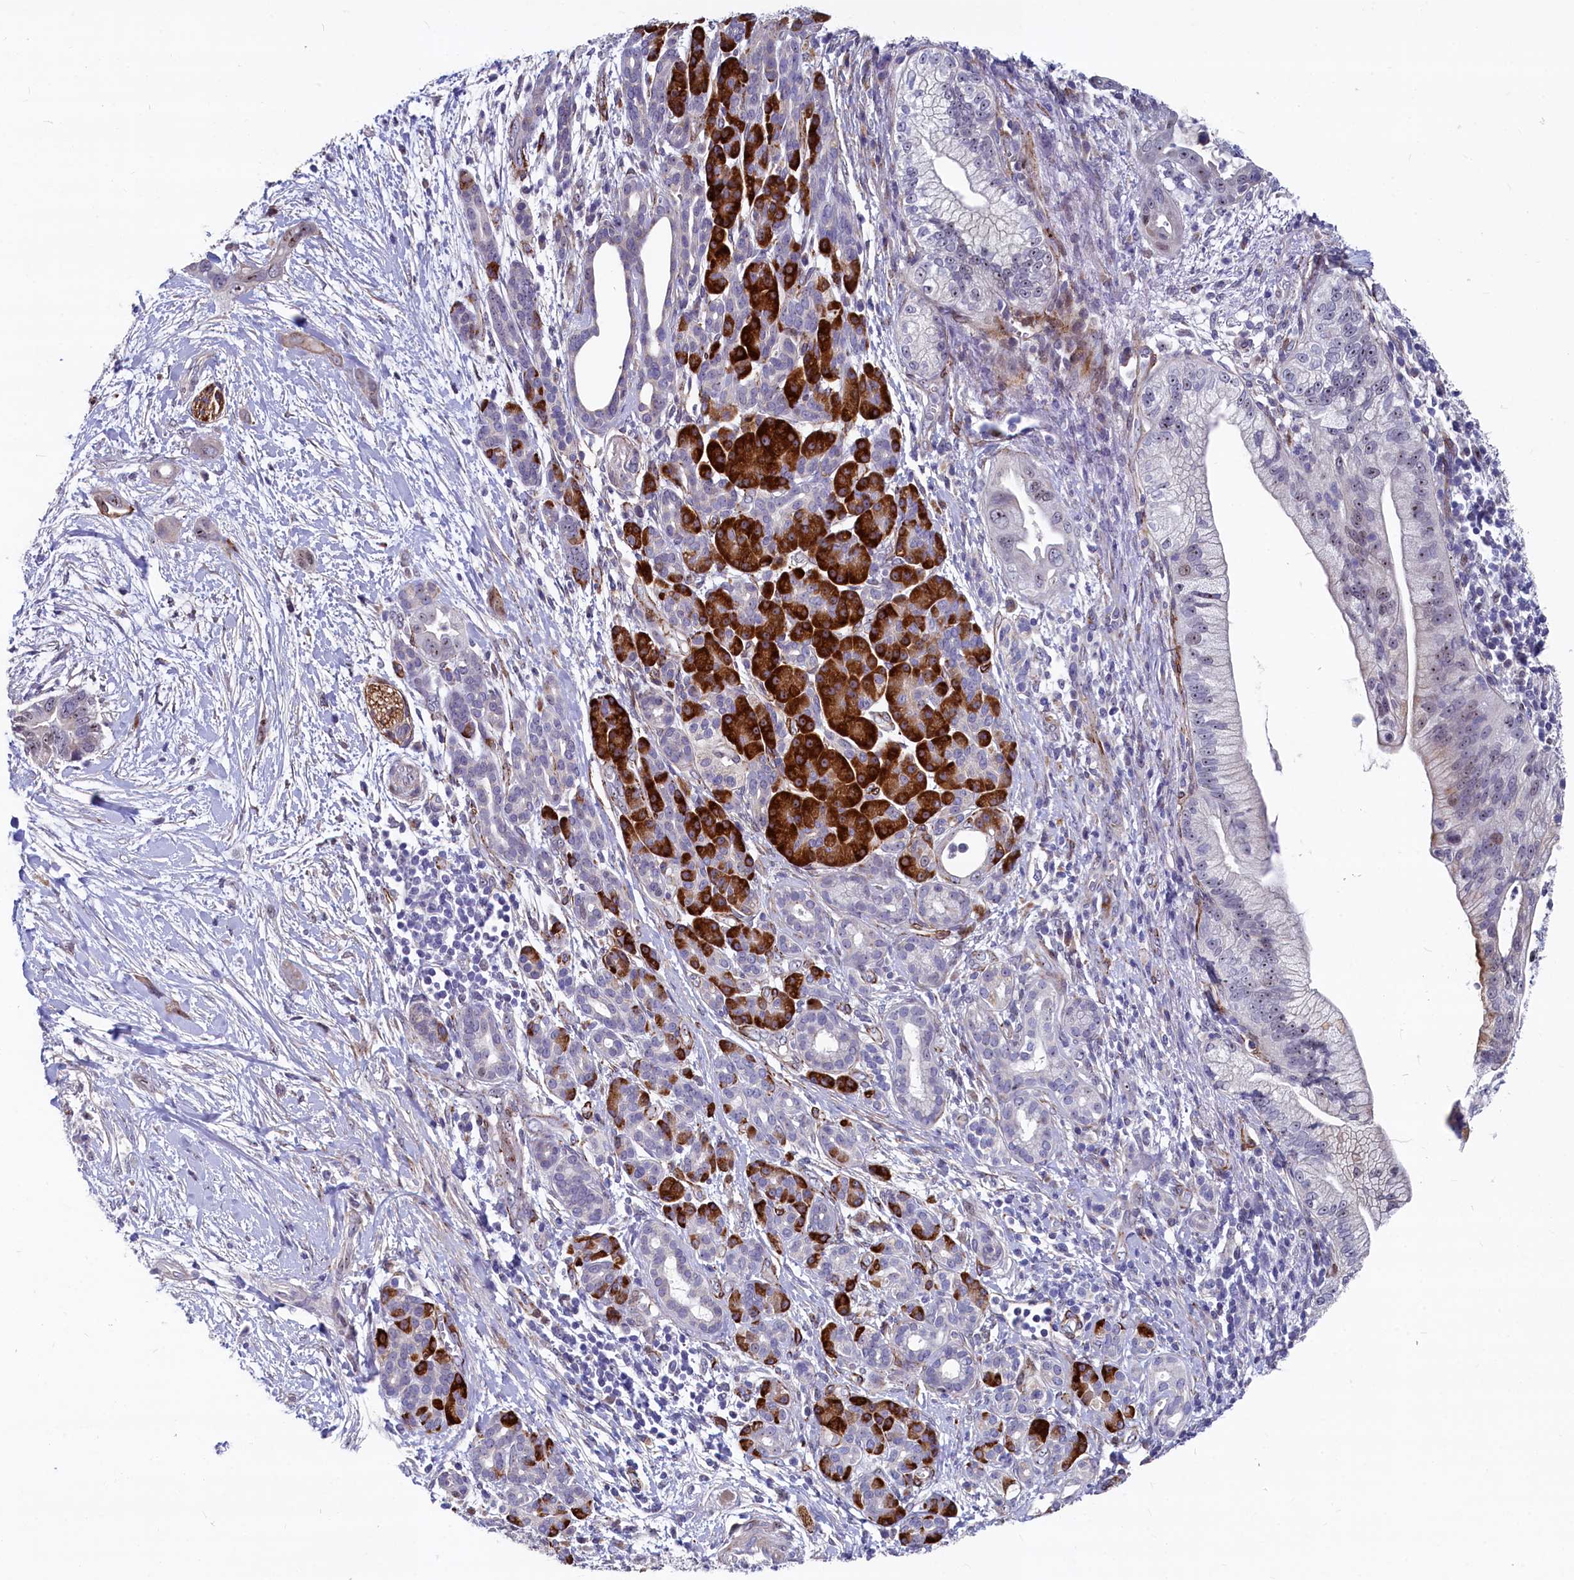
{"staining": {"intensity": "moderate", "quantity": "<25%", "location": "nuclear"}, "tissue": "pancreatic cancer", "cell_type": "Tumor cells", "image_type": "cancer", "snomed": [{"axis": "morphology", "description": "Adenocarcinoma, NOS"}, {"axis": "topography", "description": "Pancreas"}], "caption": "Immunohistochemistry (IHC) image of neoplastic tissue: human pancreatic cancer stained using IHC reveals low levels of moderate protein expression localized specifically in the nuclear of tumor cells, appearing as a nuclear brown color.", "gene": "ASXL3", "patient": {"sex": "male", "age": 59}}